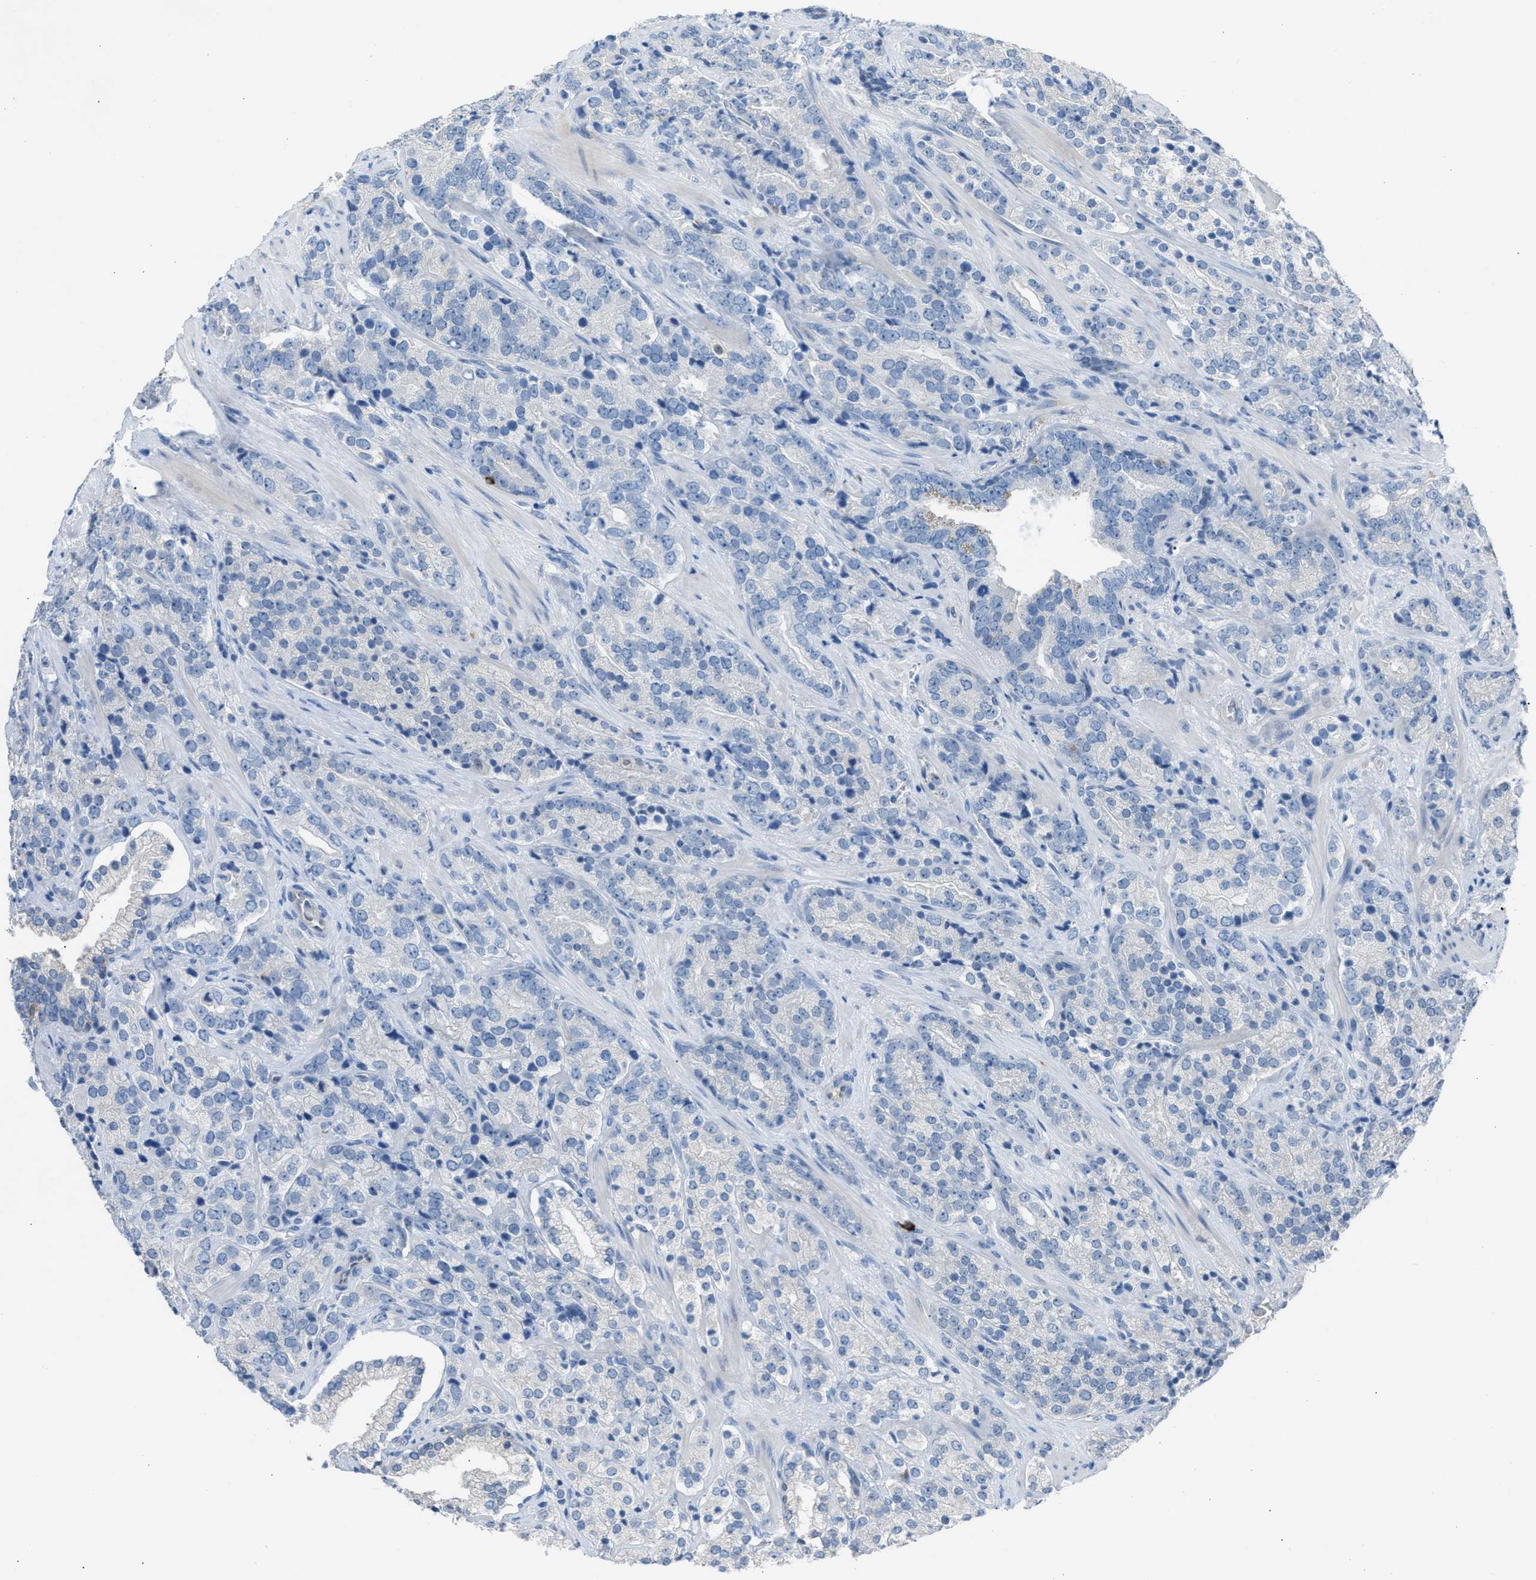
{"staining": {"intensity": "negative", "quantity": "none", "location": "none"}, "tissue": "prostate cancer", "cell_type": "Tumor cells", "image_type": "cancer", "snomed": [{"axis": "morphology", "description": "Adenocarcinoma, High grade"}, {"axis": "topography", "description": "Prostate"}], "caption": "IHC image of prostate high-grade adenocarcinoma stained for a protein (brown), which displays no positivity in tumor cells. (Brightfield microscopy of DAB (3,3'-diaminobenzidine) immunohistochemistry at high magnification).", "gene": "CLEC10A", "patient": {"sex": "male", "age": 71}}